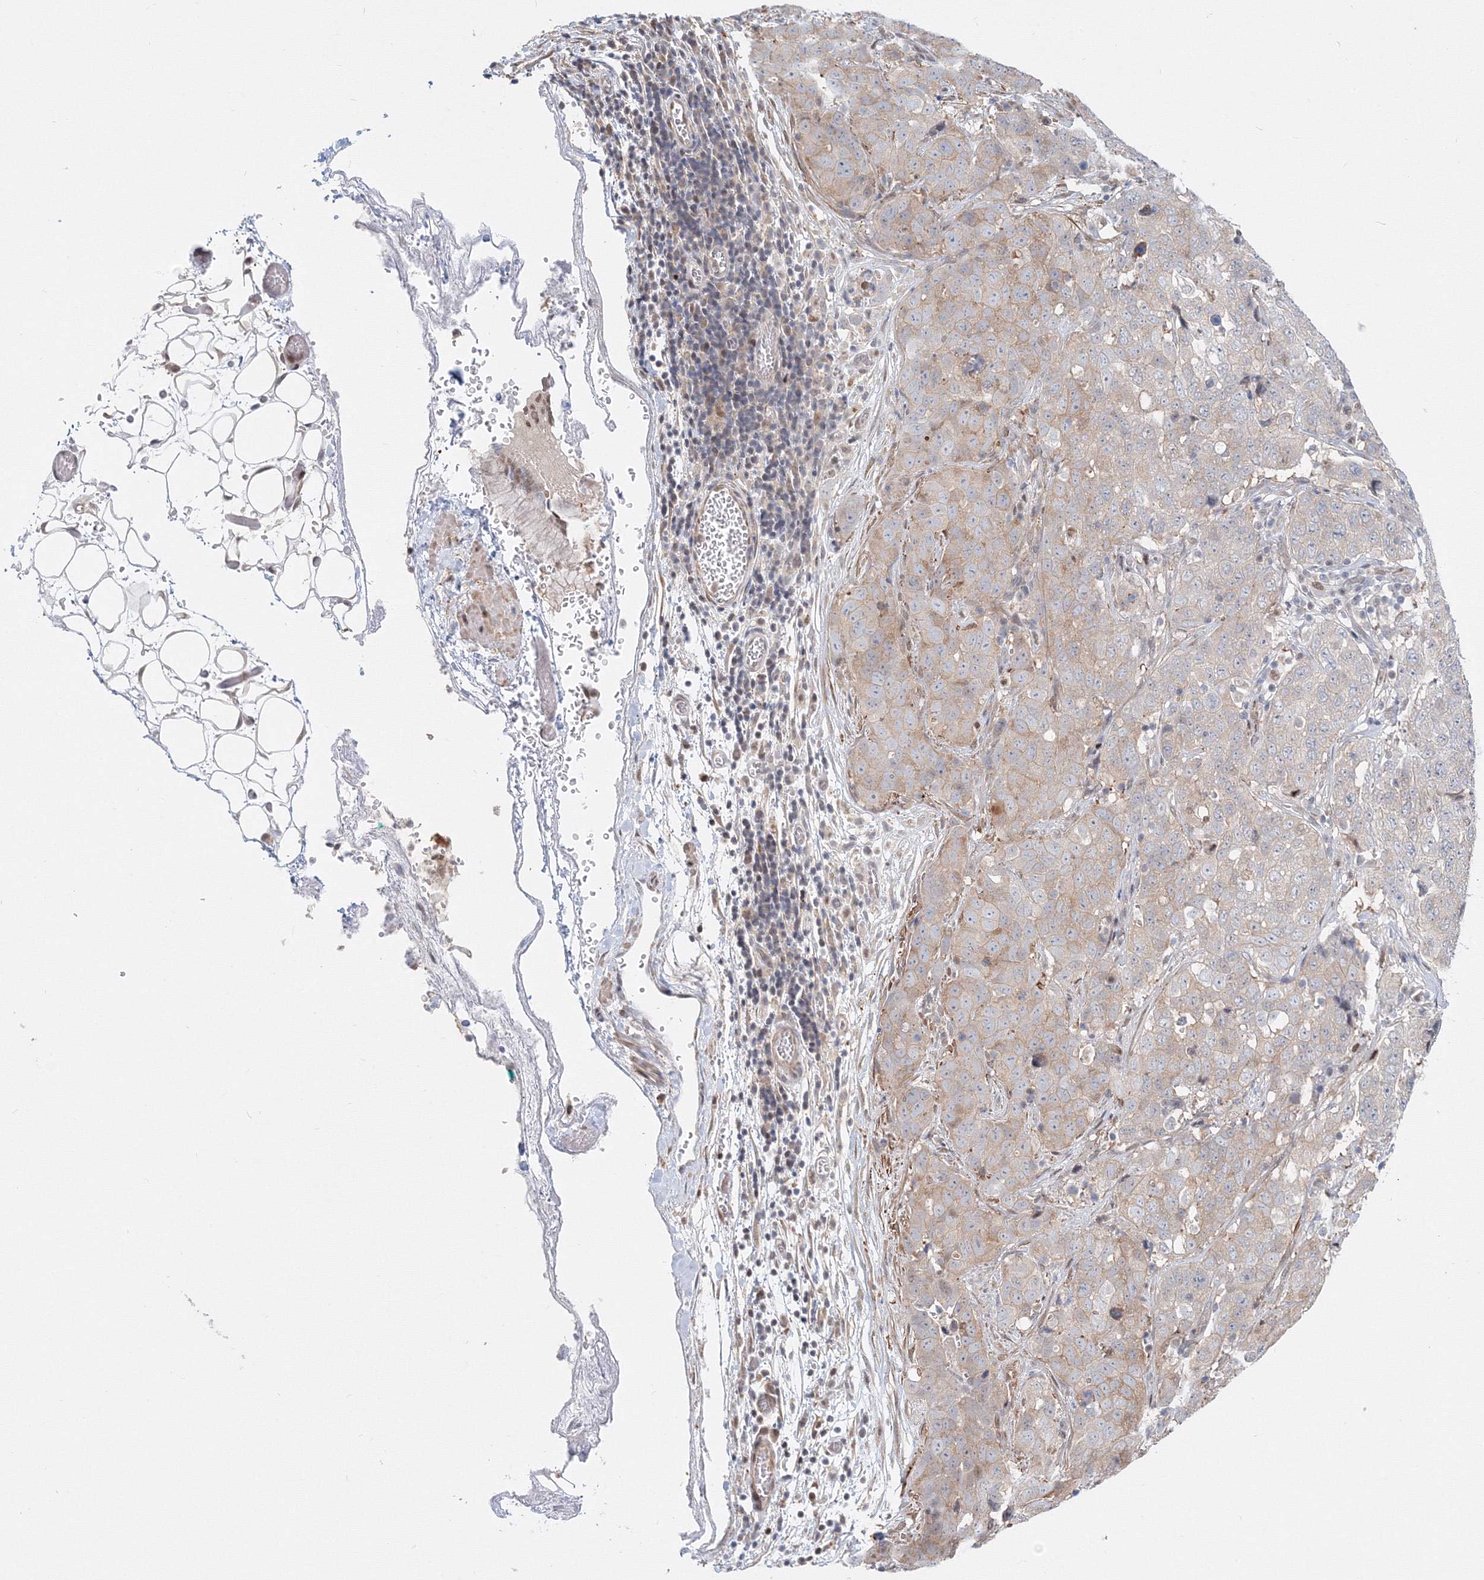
{"staining": {"intensity": "moderate", "quantity": "25%-75%", "location": "cytoplasmic/membranous"}, "tissue": "stomach cancer", "cell_type": "Tumor cells", "image_type": "cancer", "snomed": [{"axis": "morphology", "description": "Normal tissue, NOS"}, {"axis": "morphology", "description": "Adenocarcinoma, NOS"}, {"axis": "topography", "description": "Lymph node"}, {"axis": "topography", "description": "Stomach"}], "caption": "Moderate cytoplasmic/membranous protein staining is appreciated in approximately 25%-75% of tumor cells in adenocarcinoma (stomach). (brown staining indicates protein expression, while blue staining denotes nuclei).", "gene": "ARHGAP21", "patient": {"sex": "male", "age": 48}}